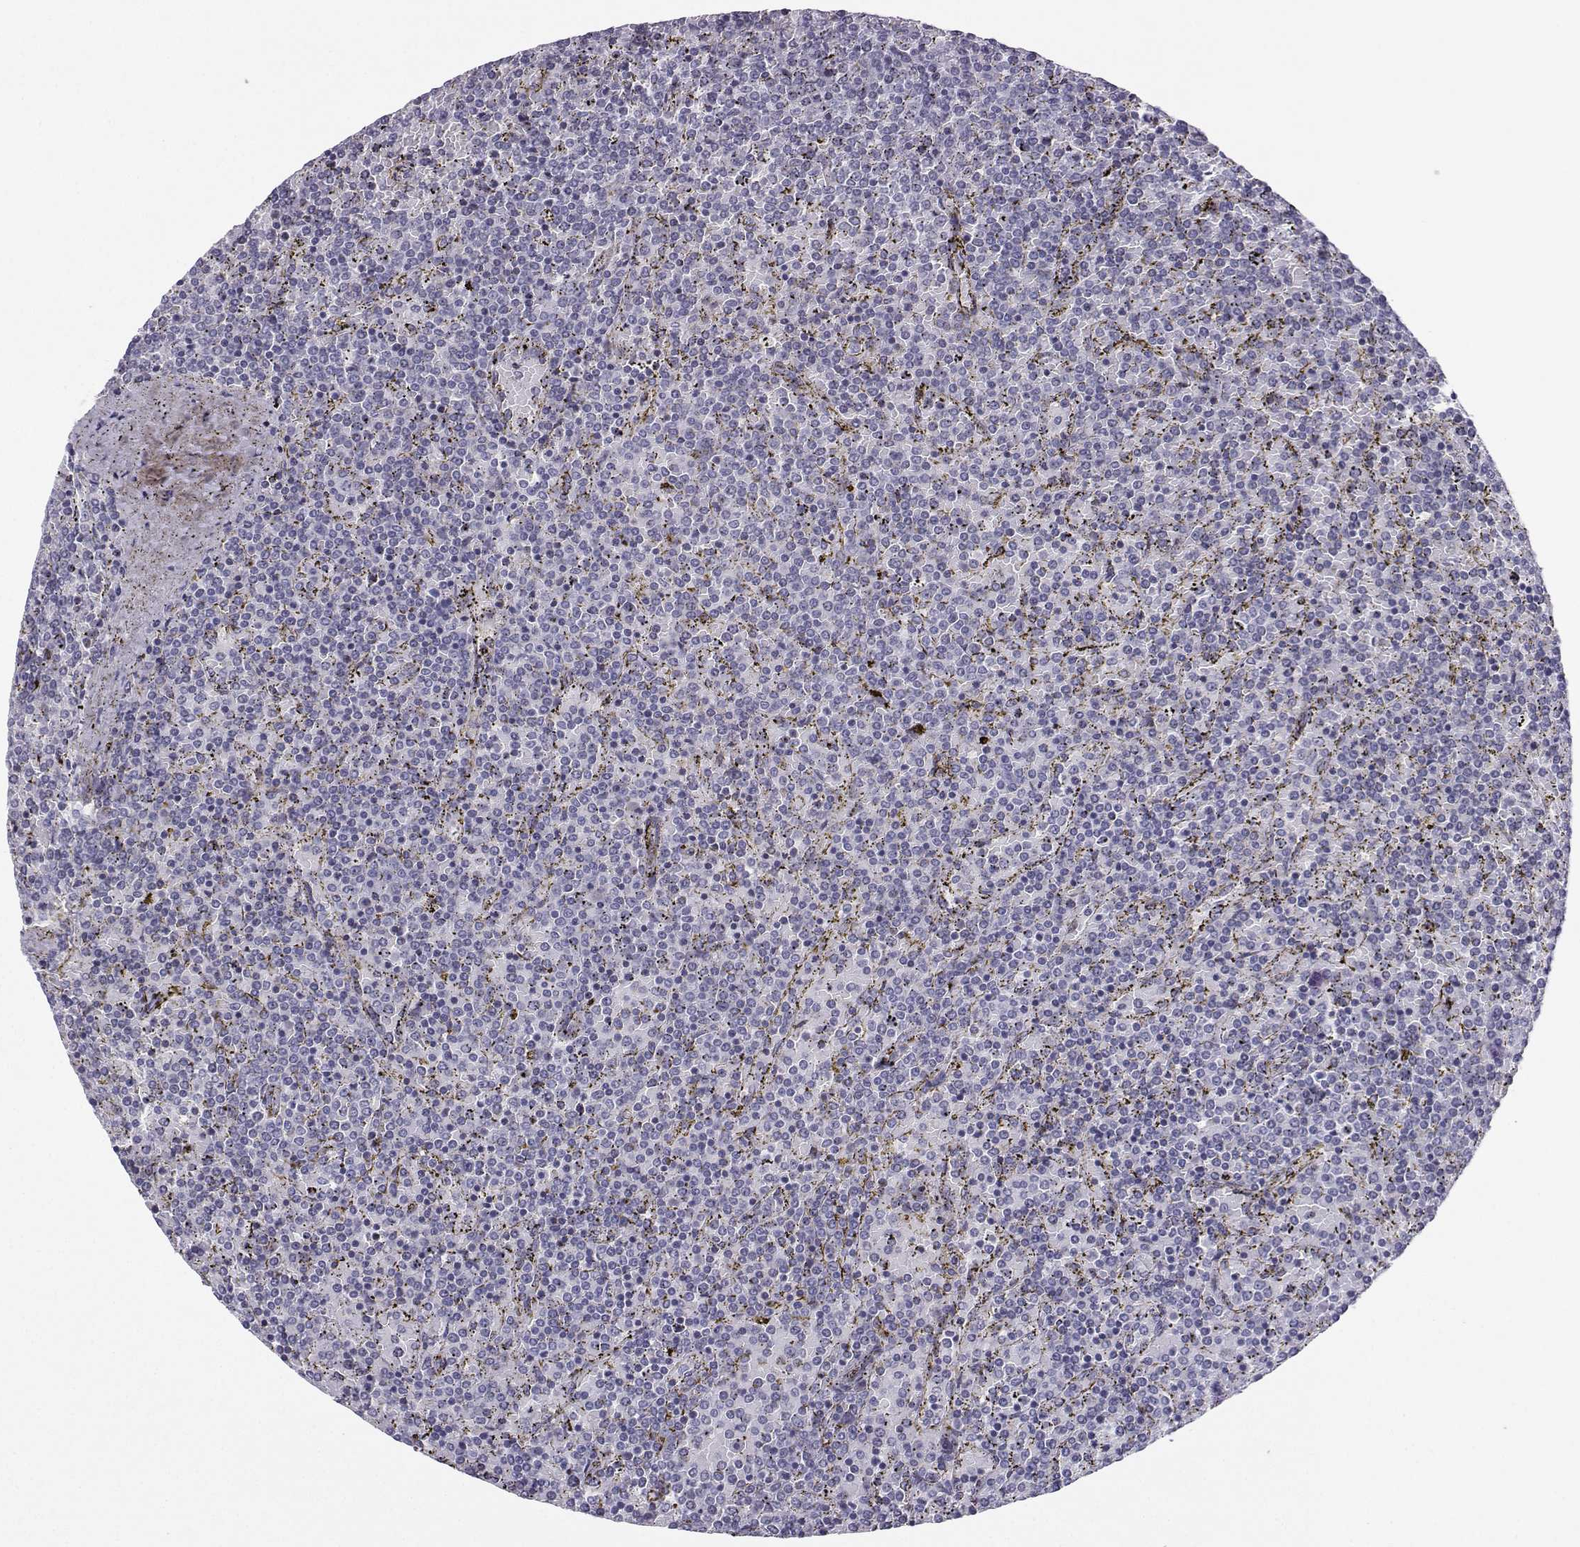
{"staining": {"intensity": "negative", "quantity": "none", "location": "none"}, "tissue": "lymphoma", "cell_type": "Tumor cells", "image_type": "cancer", "snomed": [{"axis": "morphology", "description": "Malignant lymphoma, non-Hodgkin's type, Low grade"}, {"axis": "topography", "description": "Spleen"}], "caption": "Tumor cells show no significant protein positivity in low-grade malignant lymphoma, non-Hodgkin's type.", "gene": "LHX1", "patient": {"sex": "female", "age": 77}}